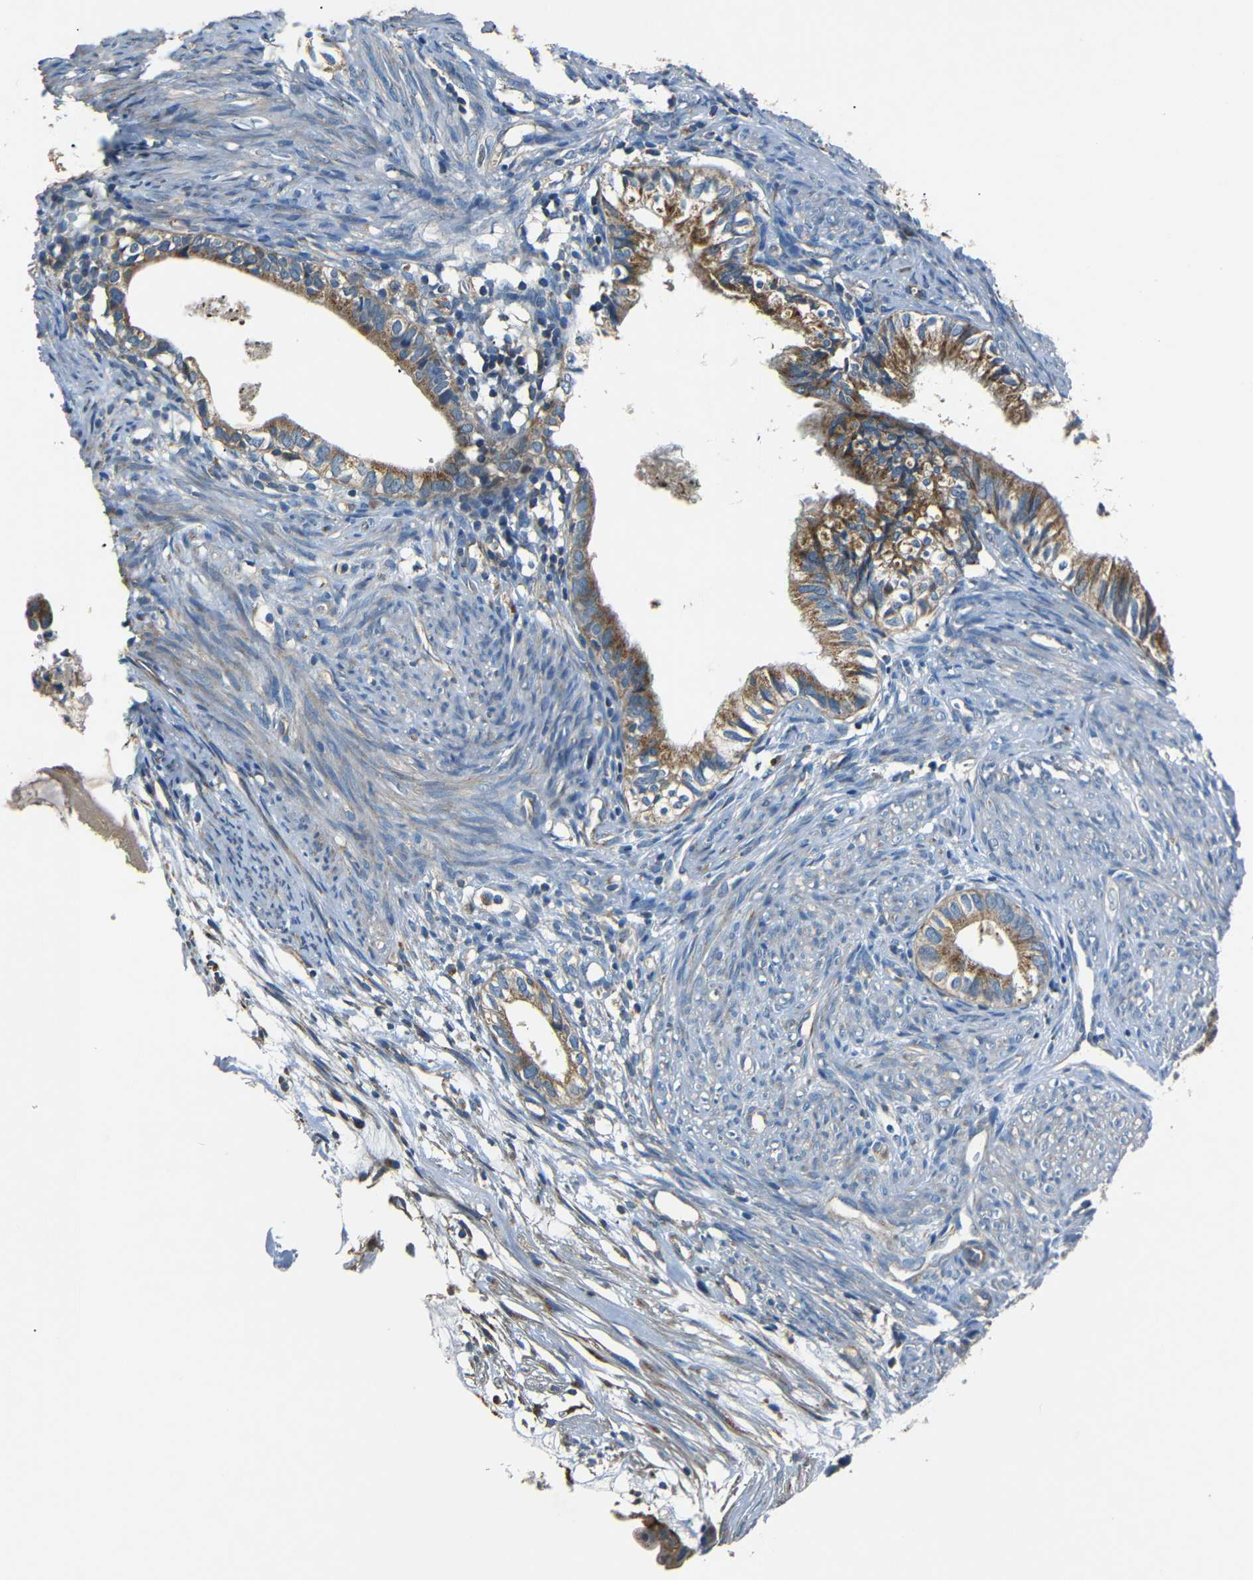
{"staining": {"intensity": "moderate", "quantity": ">75%", "location": "cytoplasmic/membranous"}, "tissue": "cervical cancer", "cell_type": "Tumor cells", "image_type": "cancer", "snomed": [{"axis": "morphology", "description": "Normal tissue, NOS"}, {"axis": "morphology", "description": "Adenocarcinoma, NOS"}, {"axis": "topography", "description": "Cervix"}, {"axis": "topography", "description": "Endometrium"}], "caption": "Moderate cytoplasmic/membranous expression for a protein is seen in about >75% of tumor cells of cervical cancer (adenocarcinoma) using IHC.", "gene": "NETO2", "patient": {"sex": "female", "age": 86}}